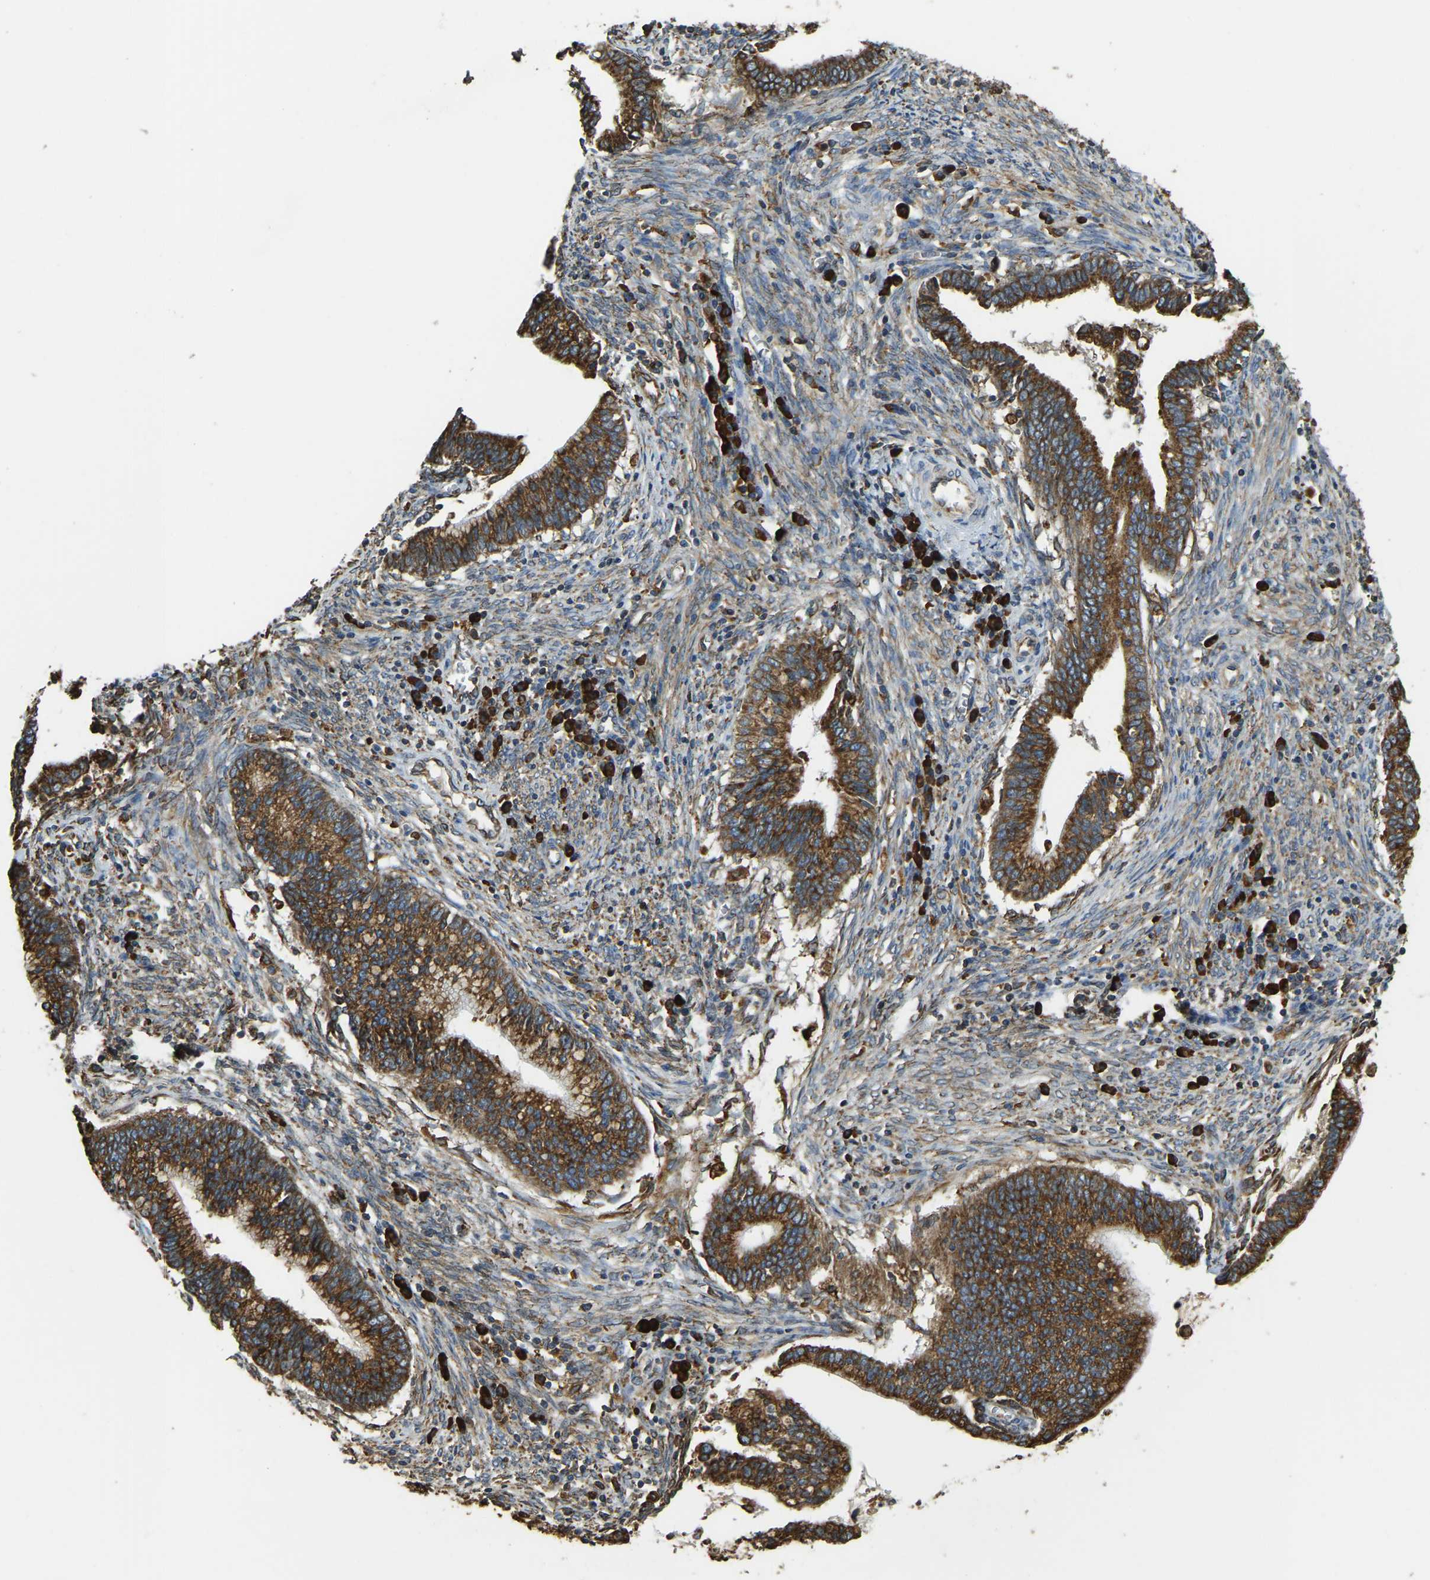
{"staining": {"intensity": "strong", "quantity": ">75%", "location": "cytoplasmic/membranous"}, "tissue": "cervical cancer", "cell_type": "Tumor cells", "image_type": "cancer", "snomed": [{"axis": "morphology", "description": "Adenocarcinoma, NOS"}, {"axis": "topography", "description": "Cervix"}], "caption": "Protein expression analysis of human cervical cancer (adenocarcinoma) reveals strong cytoplasmic/membranous expression in about >75% of tumor cells. (Stains: DAB (3,3'-diaminobenzidine) in brown, nuclei in blue, Microscopy: brightfield microscopy at high magnification).", "gene": "RNF115", "patient": {"sex": "female", "age": 44}}